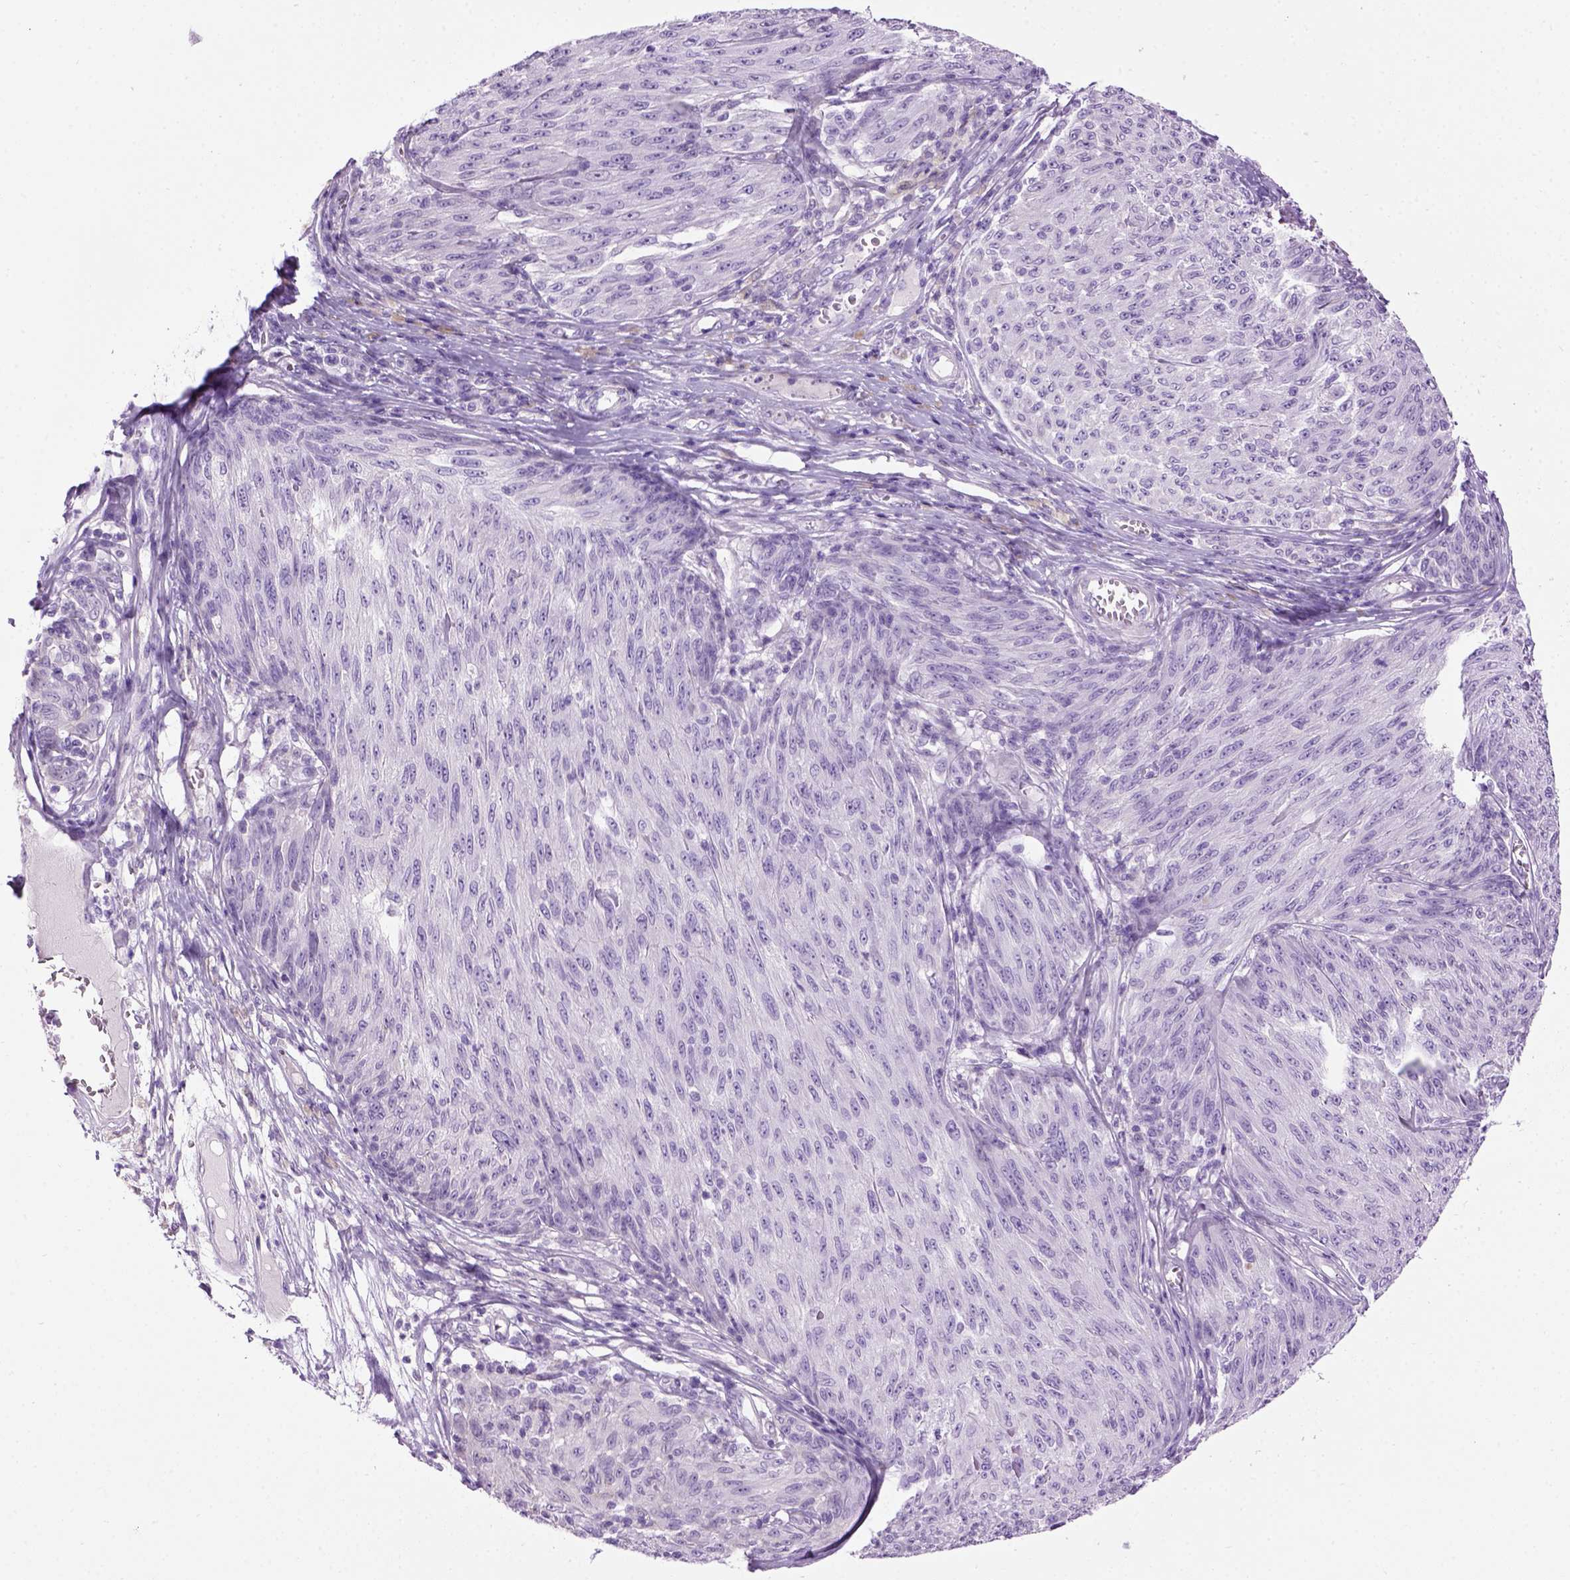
{"staining": {"intensity": "negative", "quantity": "none", "location": "none"}, "tissue": "melanoma", "cell_type": "Tumor cells", "image_type": "cancer", "snomed": [{"axis": "morphology", "description": "Malignant melanoma, NOS"}, {"axis": "topography", "description": "Skin"}], "caption": "Tumor cells show no significant protein positivity in melanoma.", "gene": "GABRB2", "patient": {"sex": "male", "age": 85}}